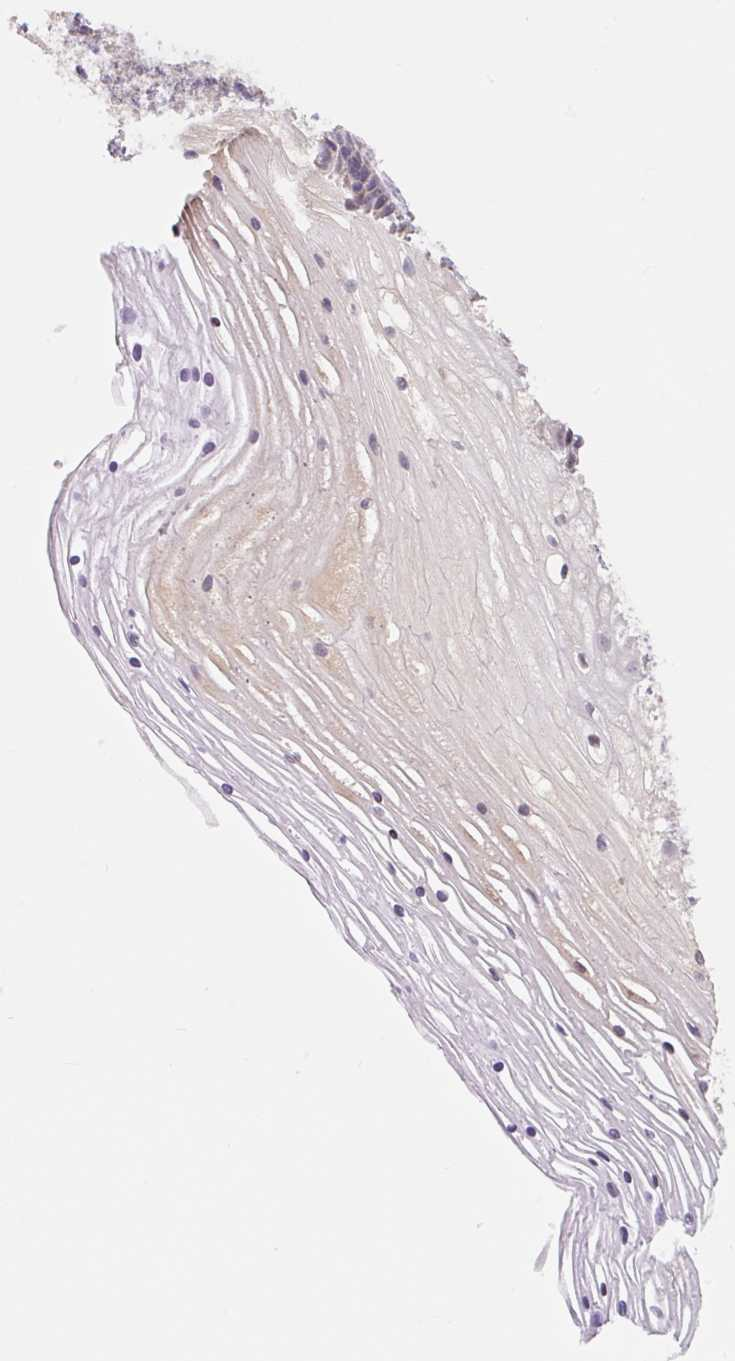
{"staining": {"intensity": "negative", "quantity": "none", "location": "none"}, "tissue": "cervix", "cell_type": "Glandular cells", "image_type": "normal", "snomed": [{"axis": "morphology", "description": "Normal tissue, NOS"}, {"axis": "topography", "description": "Cervix"}], "caption": "Protein analysis of normal cervix shows no significant positivity in glandular cells.", "gene": "MIA2", "patient": {"sex": "female", "age": 36}}